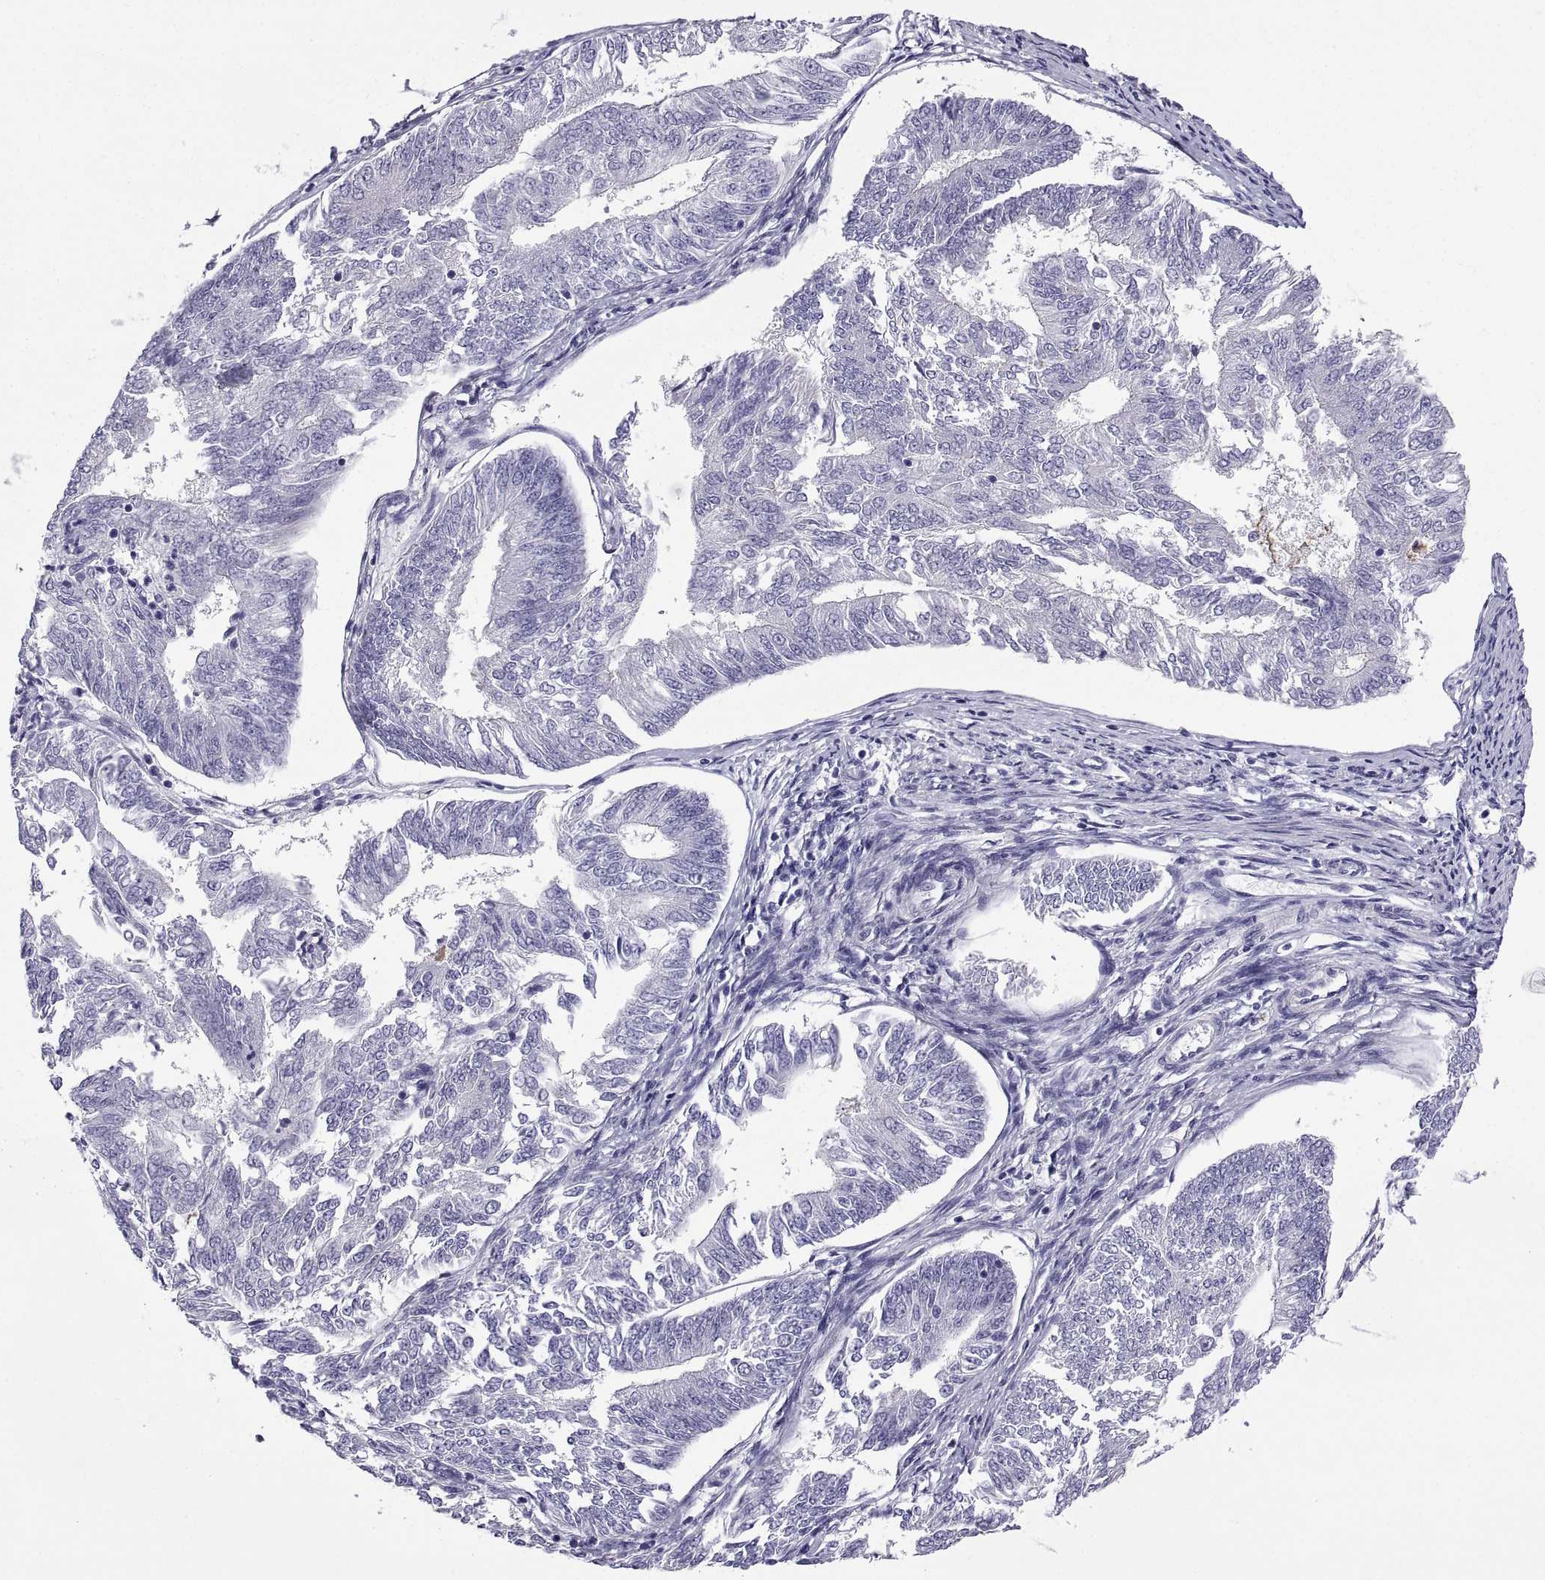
{"staining": {"intensity": "negative", "quantity": "none", "location": "none"}, "tissue": "endometrial cancer", "cell_type": "Tumor cells", "image_type": "cancer", "snomed": [{"axis": "morphology", "description": "Adenocarcinoma, NOS"}, {"axis": "topography", "description": "Endometrium"}], "caption": "An IHC photomicrograph of endometrial adenocarcinoma is shown. There is no staining in tumor cells of endometrial adenocarcinoma.", "gene": "SPDYE1", "patient": {"sex": "female", "age": 58}}